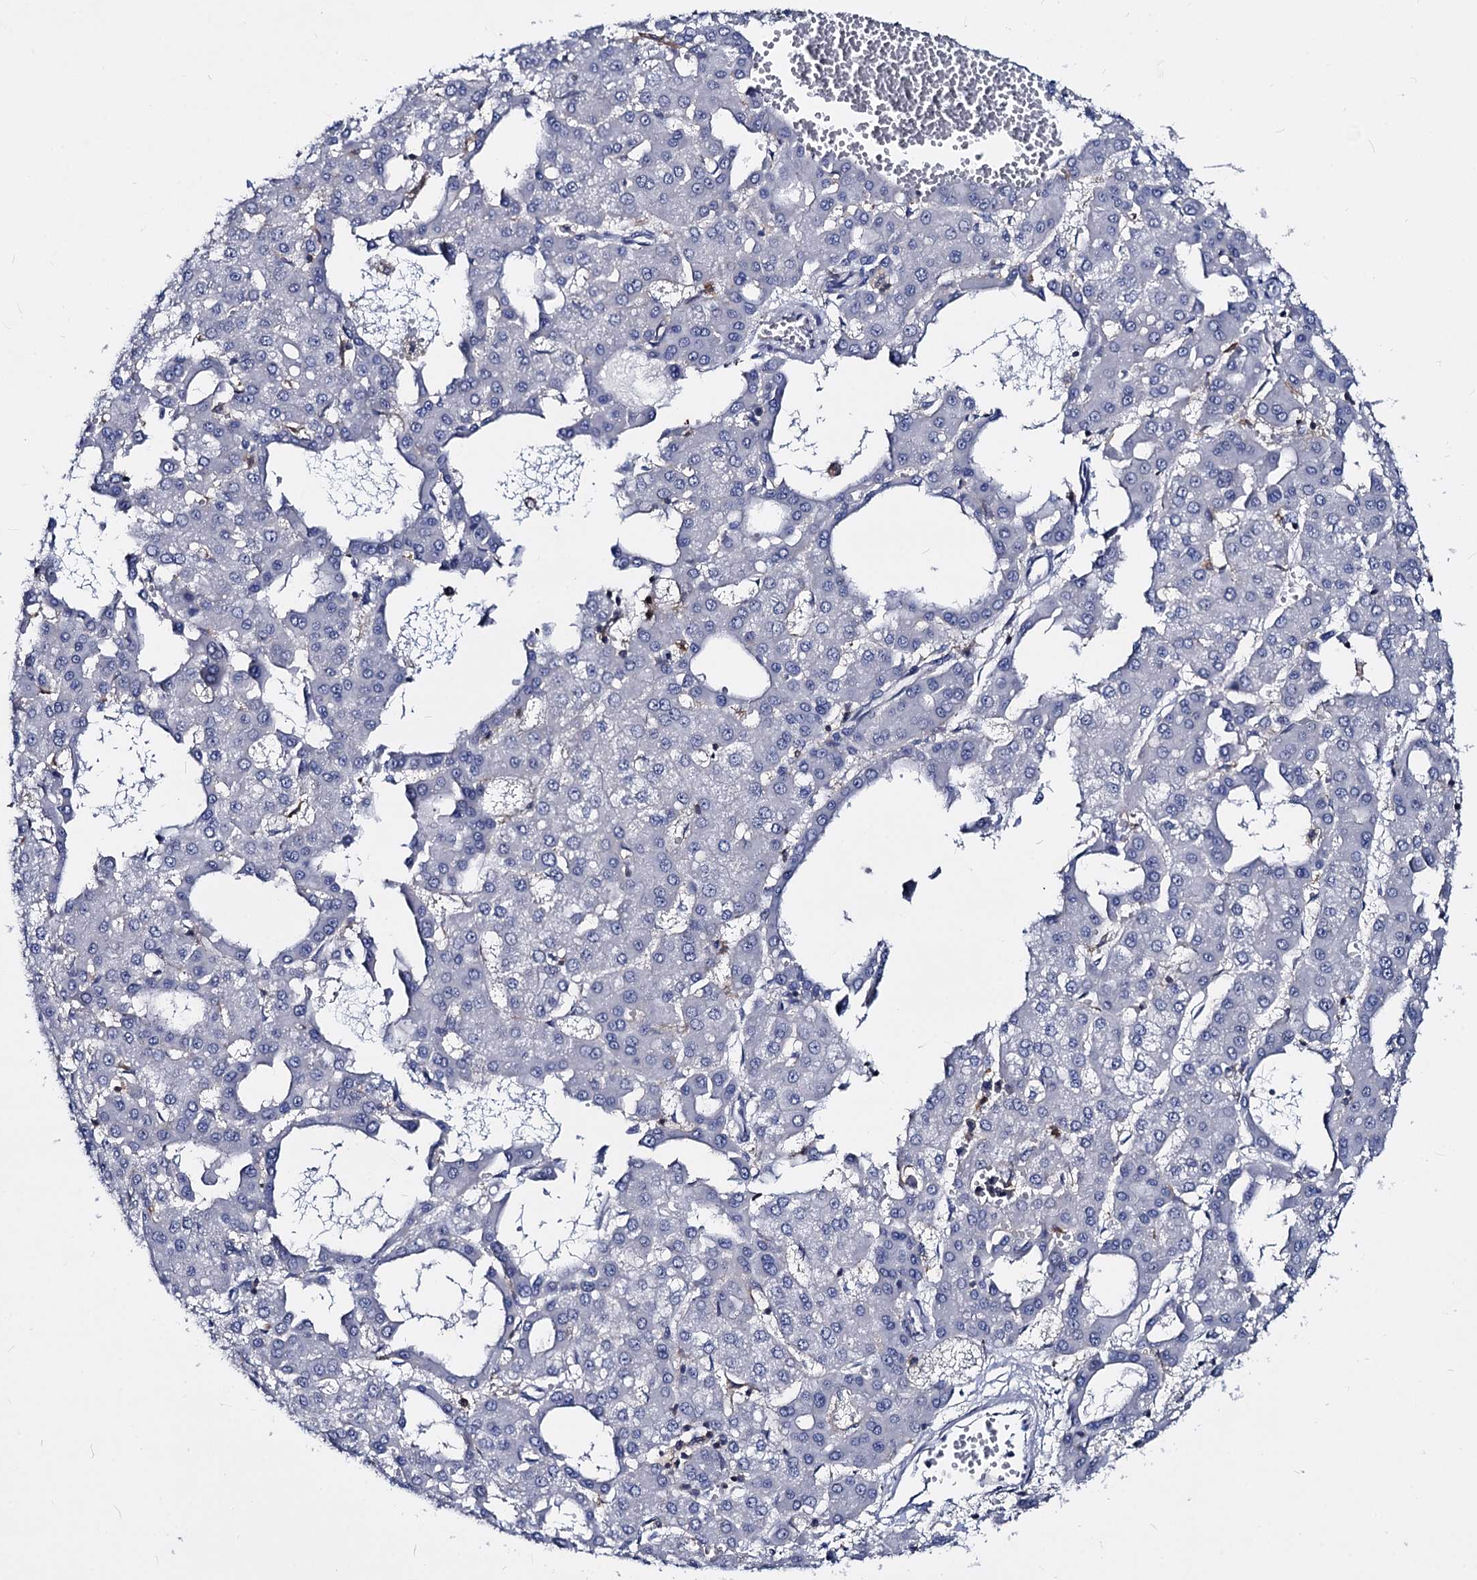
{"staining": {"intensity": "negative", "quantity": "none", "location": "none"}, "tissue": "liver cancer", "cell_type": "Tumor cells", "image_type": "cancer", "snomed": [{"axis": "morphology", "description": "Carcinoma, Hepatocellular, NOS"}, {"axis": "topography", "description": "Liver"}], "caption": "Immunohistochemistry (IHC) photomicrograph of neoplastic tissue: hepatocellular carcinoma (liver) stained with DAB (3,3'-diaminobenzidine) demonstrates no significant protein staining in tumor cells.", "gene": "RHOG", "patient": {"sex": "male", "age": 47}}